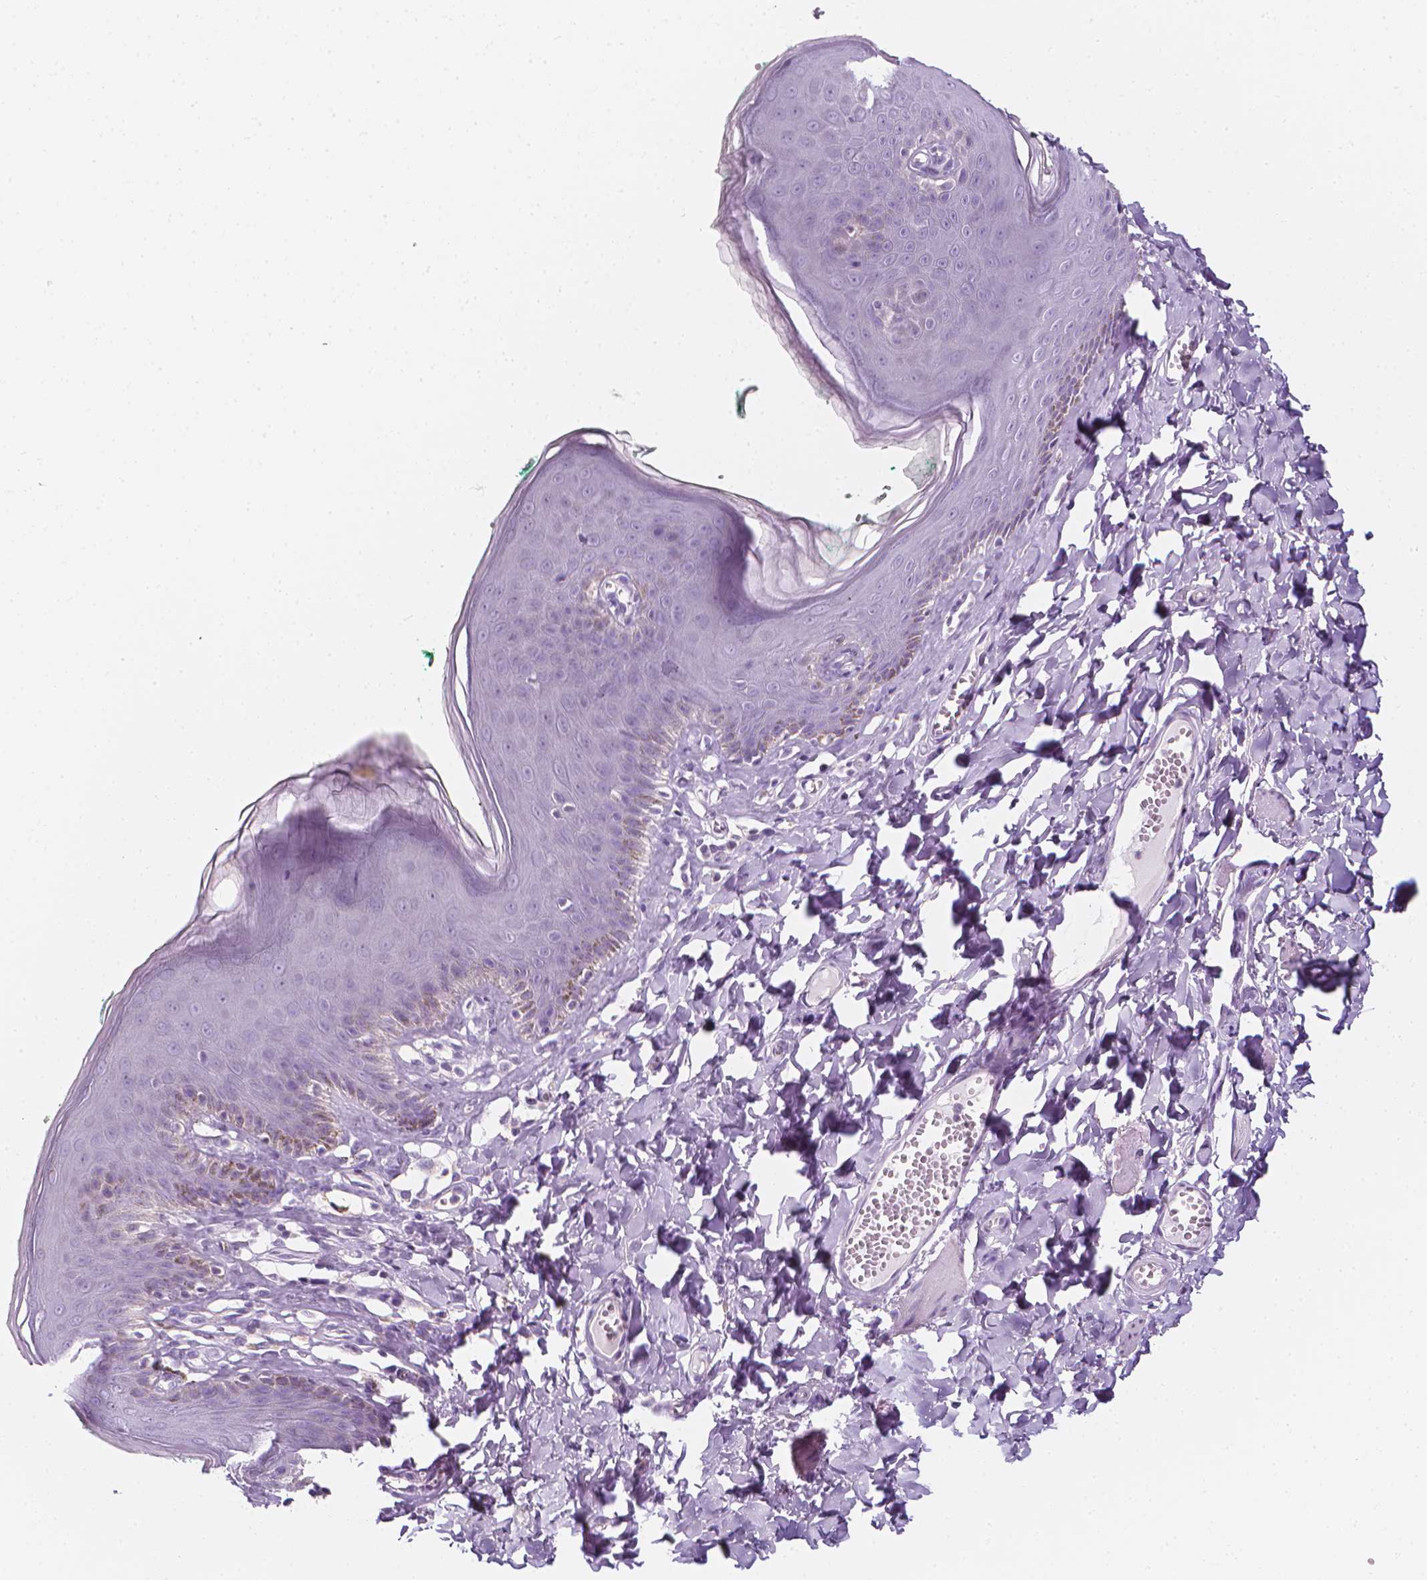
{"staining": {"intensity": "weak", "quantity": "<25%", "location": "cytoplasmic/membranous"}, "tissue": "skin", "cell_type": "Epidermal cells", "image_type": "normal", "snomed": [{"axis": "morphology", "description": "Normal tissue, NOS"}, {"axis": "topography", "description": "Vulva"}, {"axis": "topography", "description": "Peripheral nerve tissue"}], "caption": "This is an immunohistochemistry (IHC) image of benign human skin. There is no staining in epidermal cells.", "gene": "DCAF8L1", "patient": {"sex": "female", "age": 66}}